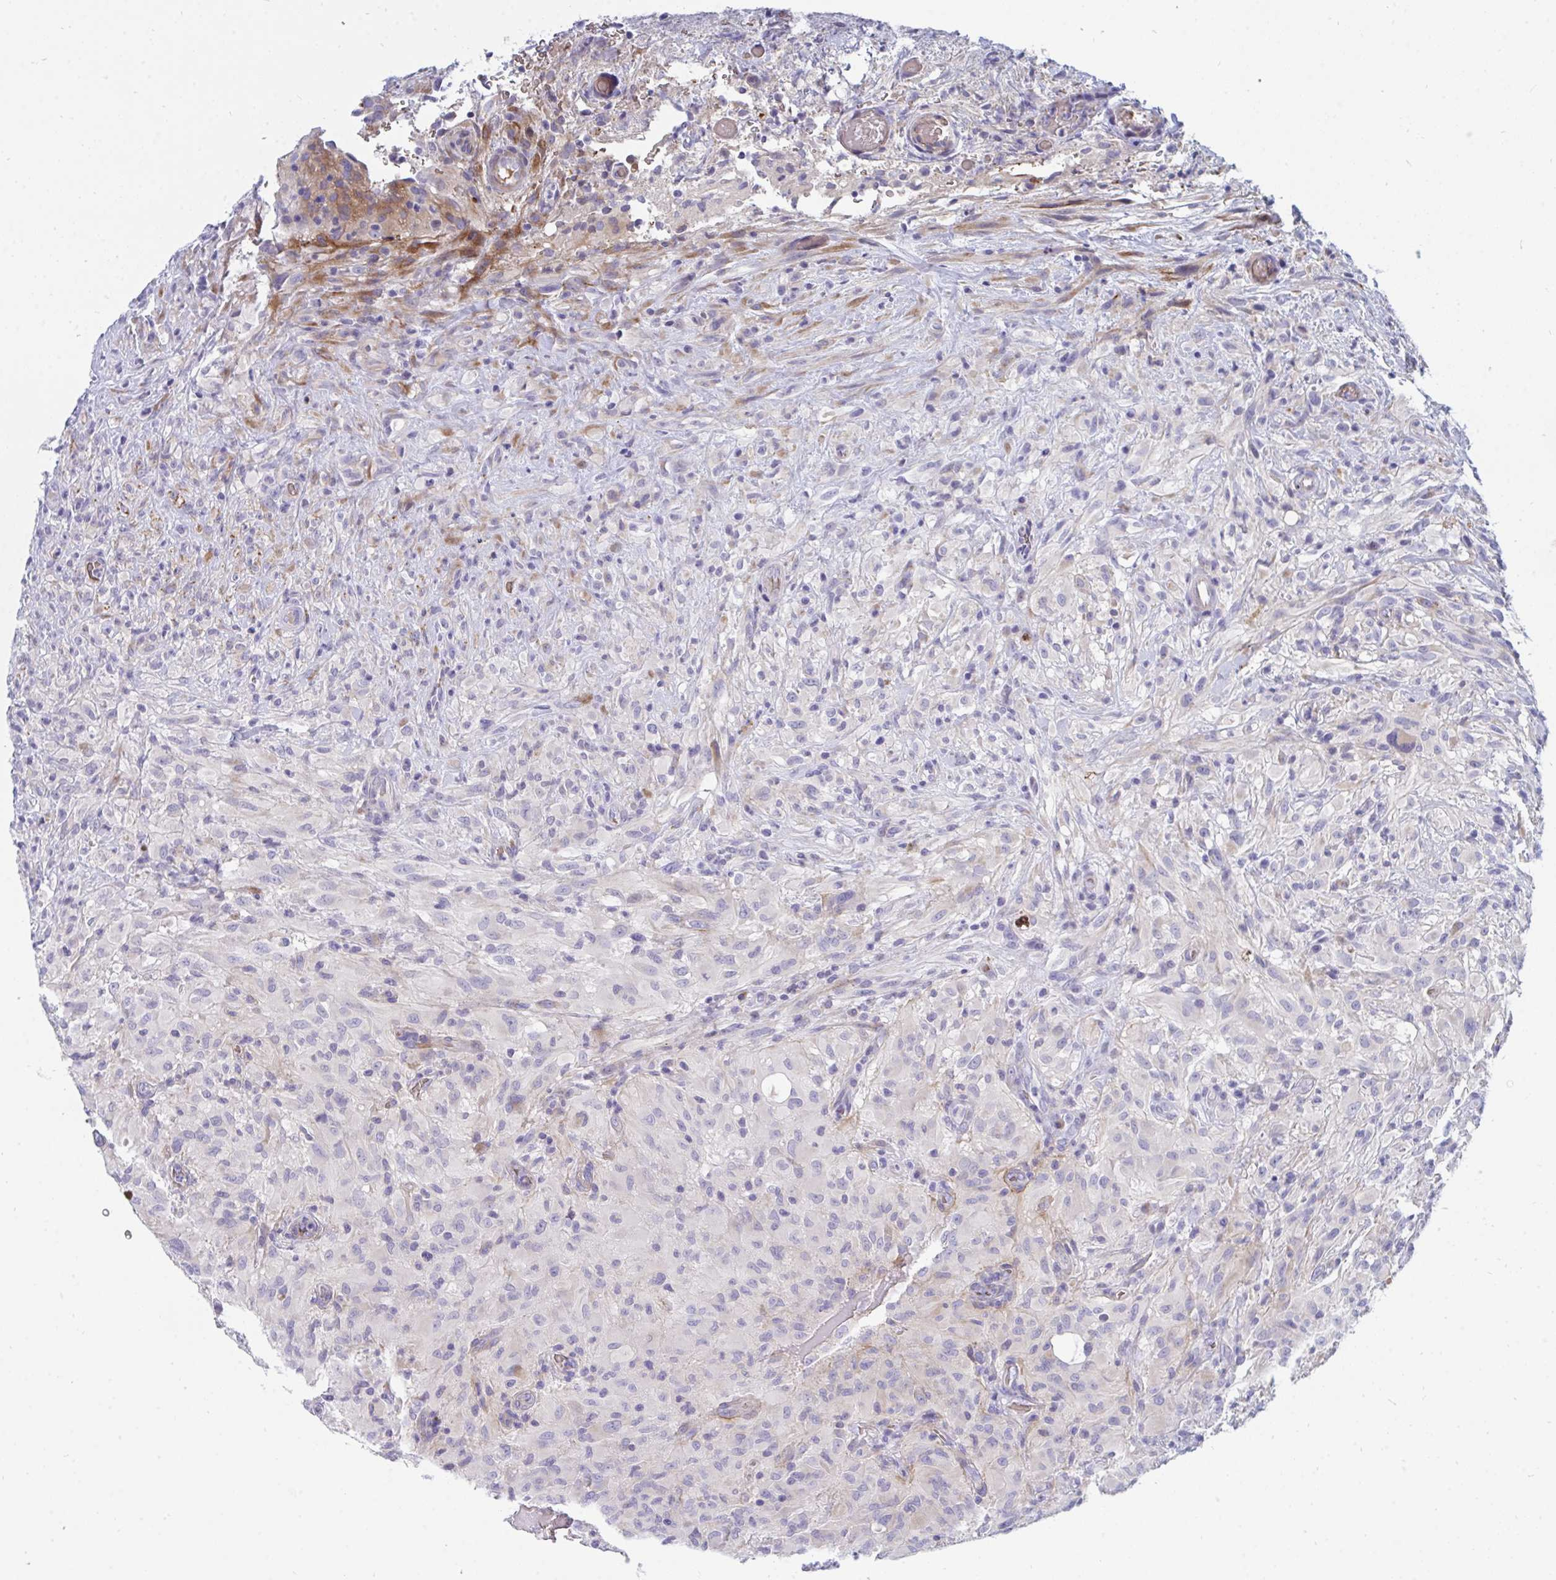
{"staining": {"intensity": "negative", "quantity": "none", "location": "none"}, "tissue": "glioma", "cell_type": "Tumor cells", "image_type": "cancer", "snomed": [{"axis": "morphology", "description": "Glioma, malignant, High grade"}, {"axis": "topography", "description": "Brain"}], "caption": "Tumor cells are negative for brown protein staining in high-grade glioma (malignant).", "gene": "MROH2B", "patient": {"sex": "male", "age": 71}}